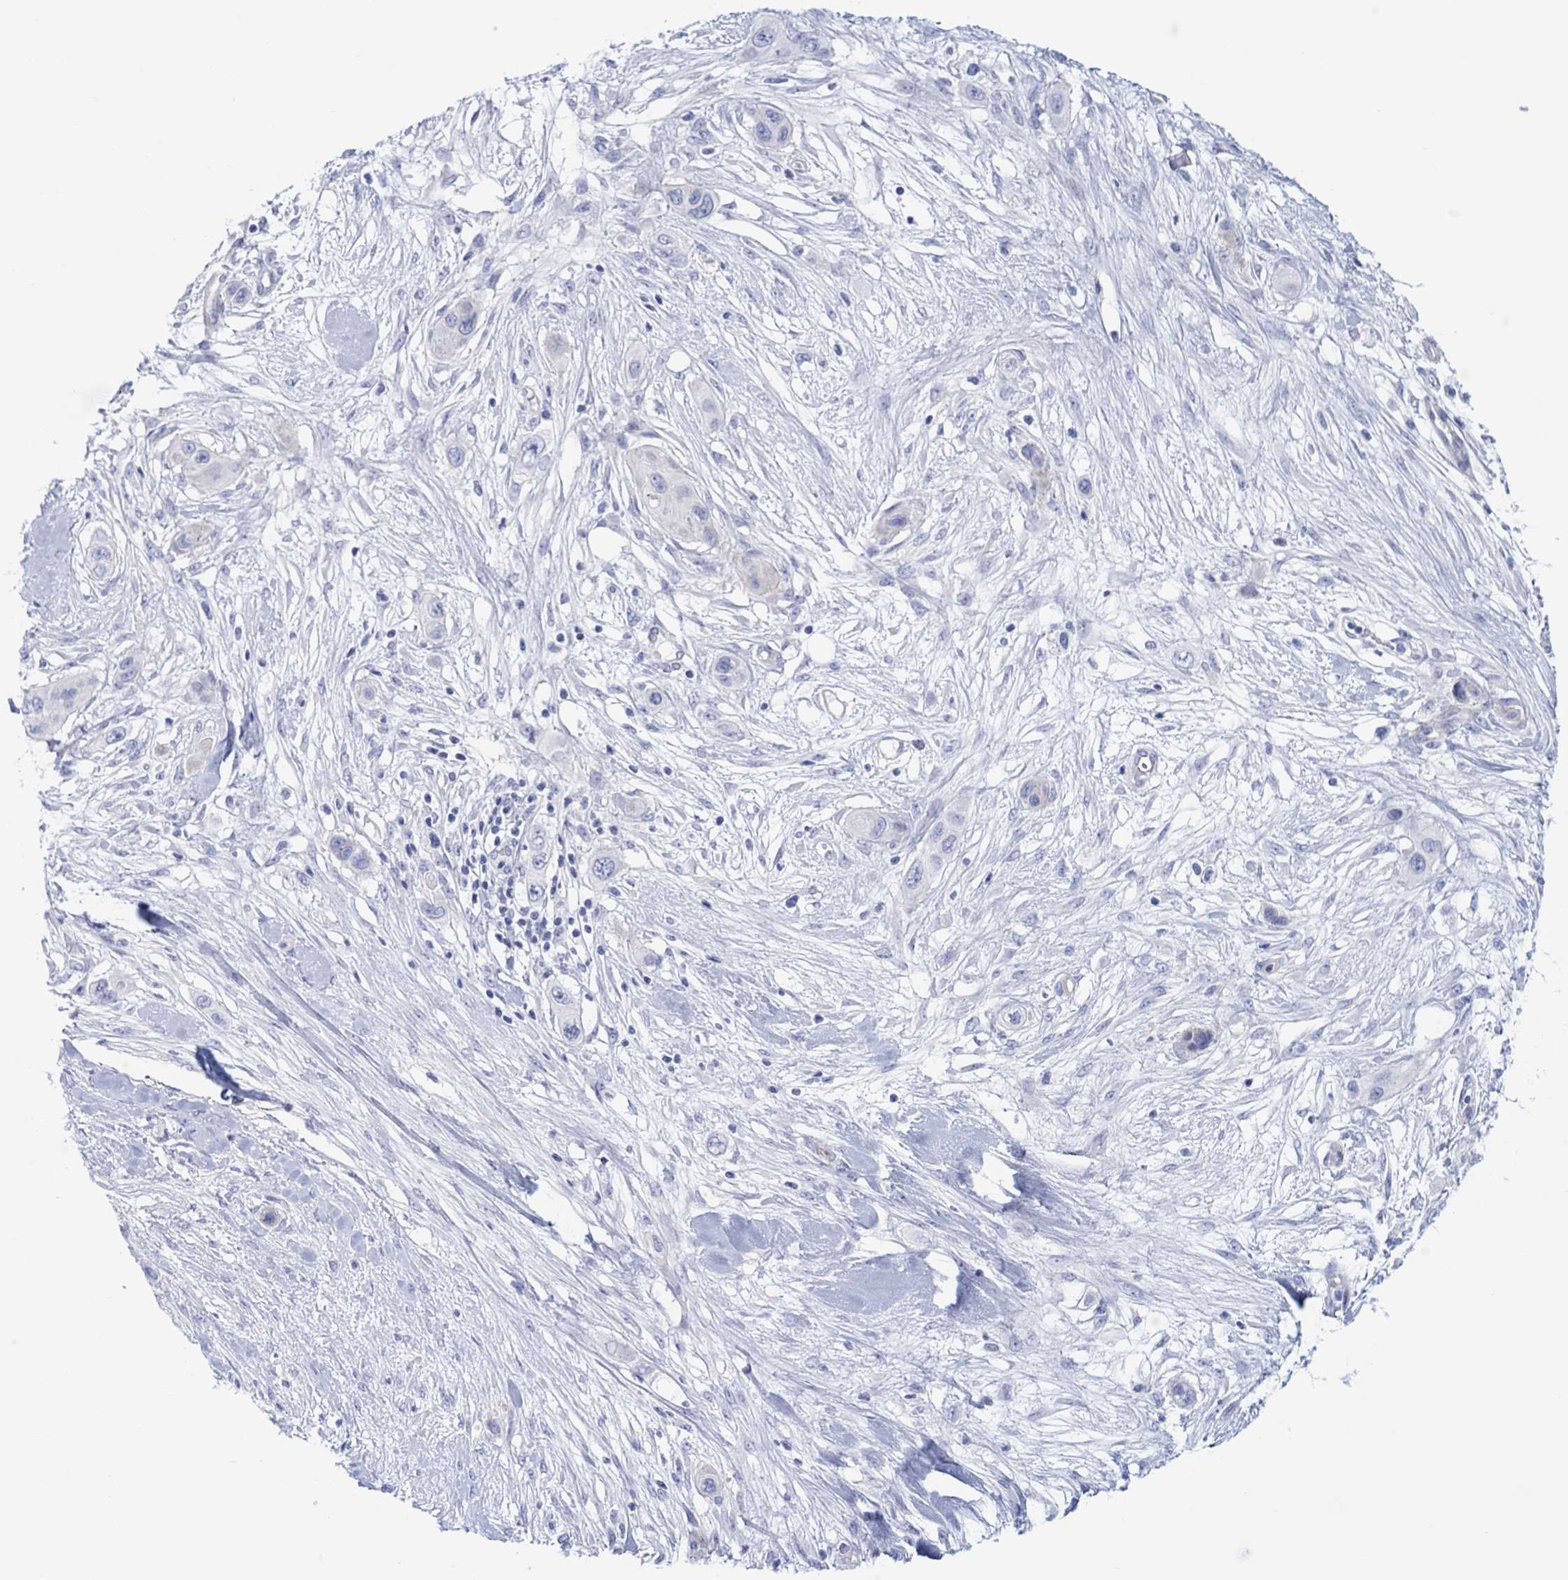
{"staining": {"intensity": "negative", "quantity": "none", "location": "none"}, "tissue": "skin cancer", "cell_type": "Tumor cells", "image_type": "cancer", "snomed": [{"axis": "morphology", "description": "Squamous cell carcinoma, NOS"}, {"axis": "topography", "description": "Skin"}], "caption": "A micrograph of human squamous cell carcinoma (skin) is negative for staining in tumor cells. (Immunohistochemistry, brightfield microscopy, high magnification).", "gene": "TLDC2", "patient": {"sex": "male", "age": 79}}